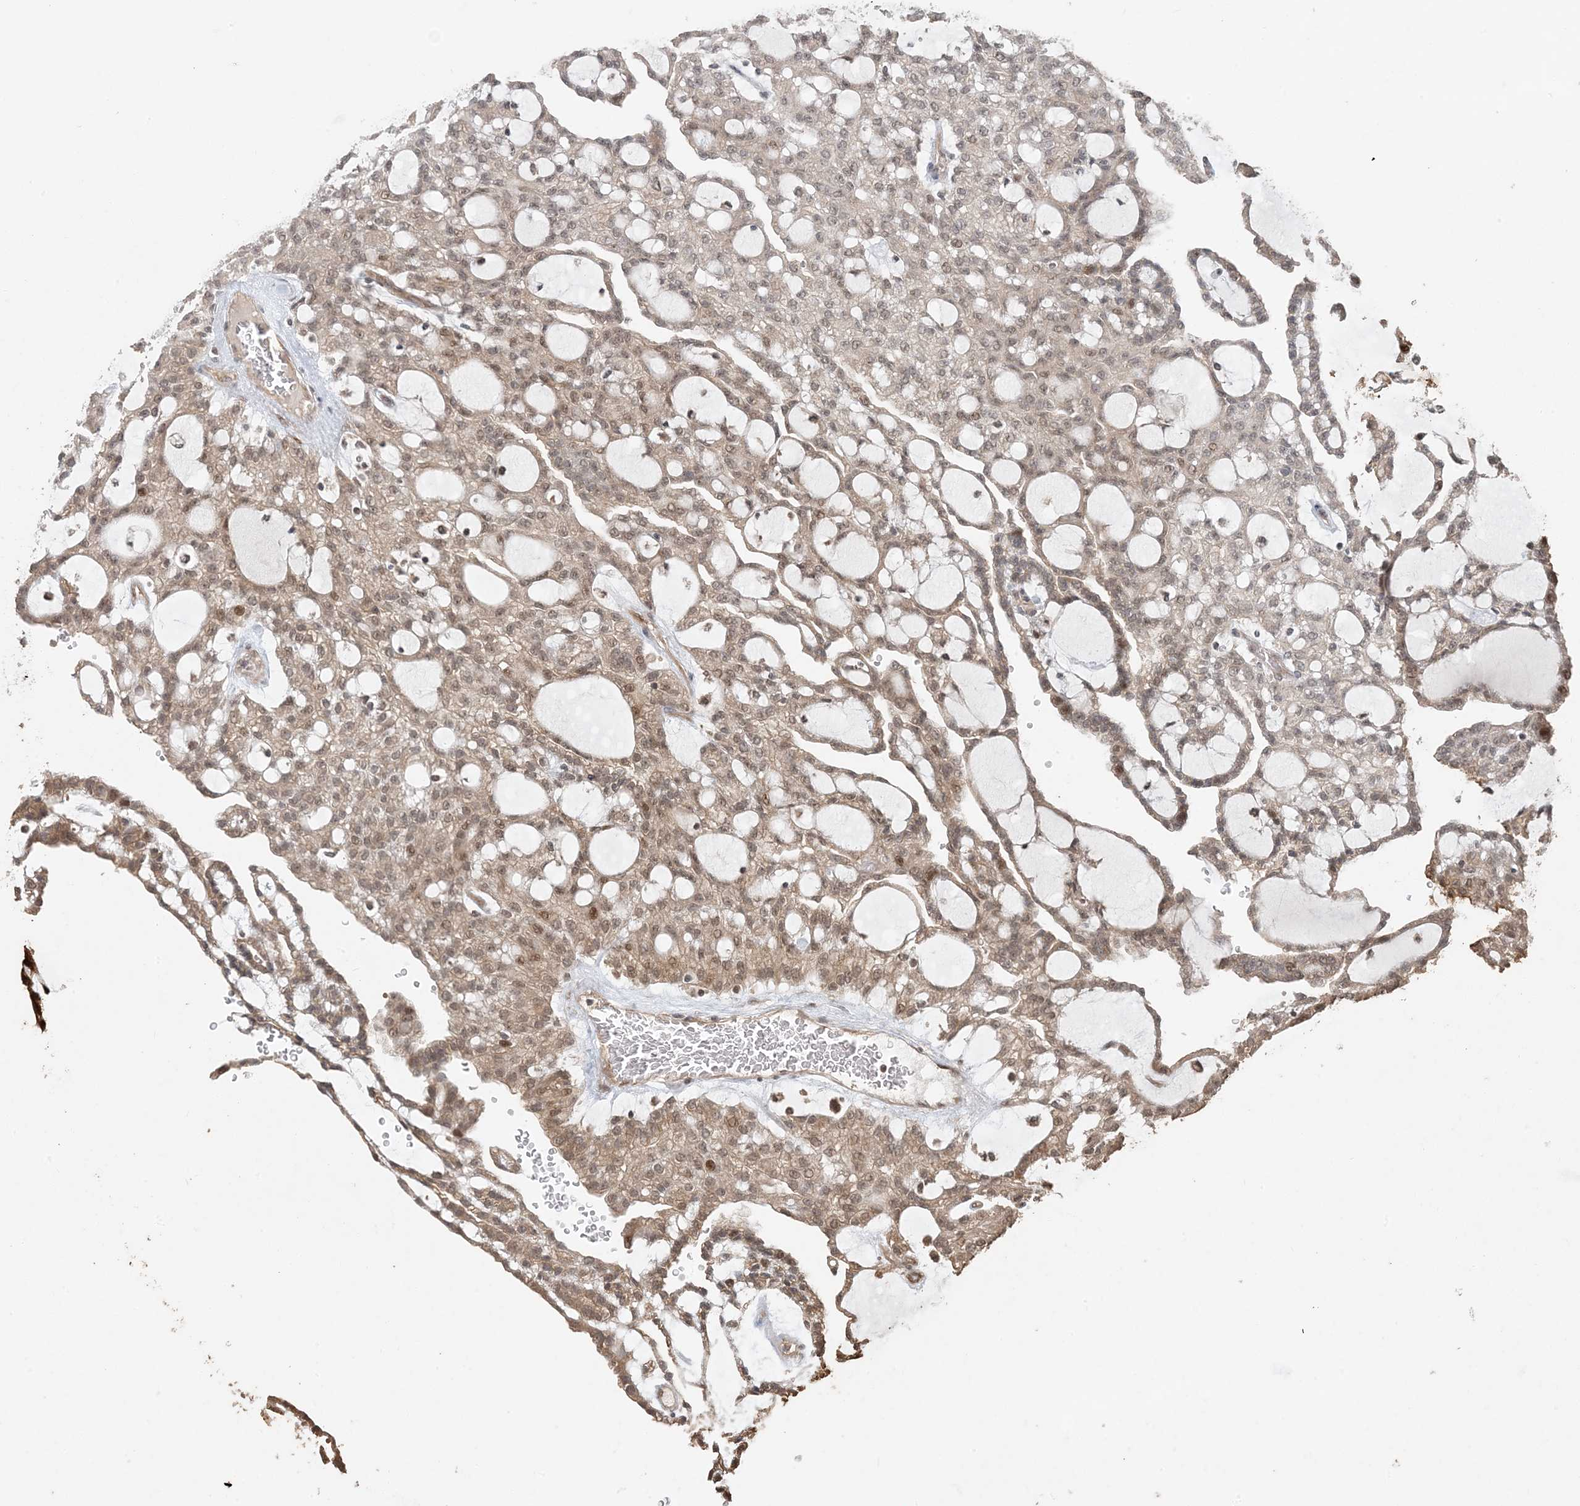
{"staining": {"intensity": "moderate", "quantity": ">75%", "location": "cytoplasmic/membranous,nuclear"}, "tissue": "renal cancer", "cell_type": "Tumor cells", "image_type": "cancer", "snomed": [{"axis": "morphology", "description": "Adenocarcinoma, NOS"}, {"axis": "topography", "description": "Kidney"}], "caption": "About >75% of tumor cells in adenocarcinoma (renal) show moderate cytoplasmic/membranous and nuclear protein positivity as visualized by brown immunohistochemical staining.", "gene": "ATP13A2", "patient": {"sex": "male", "age": 63}}